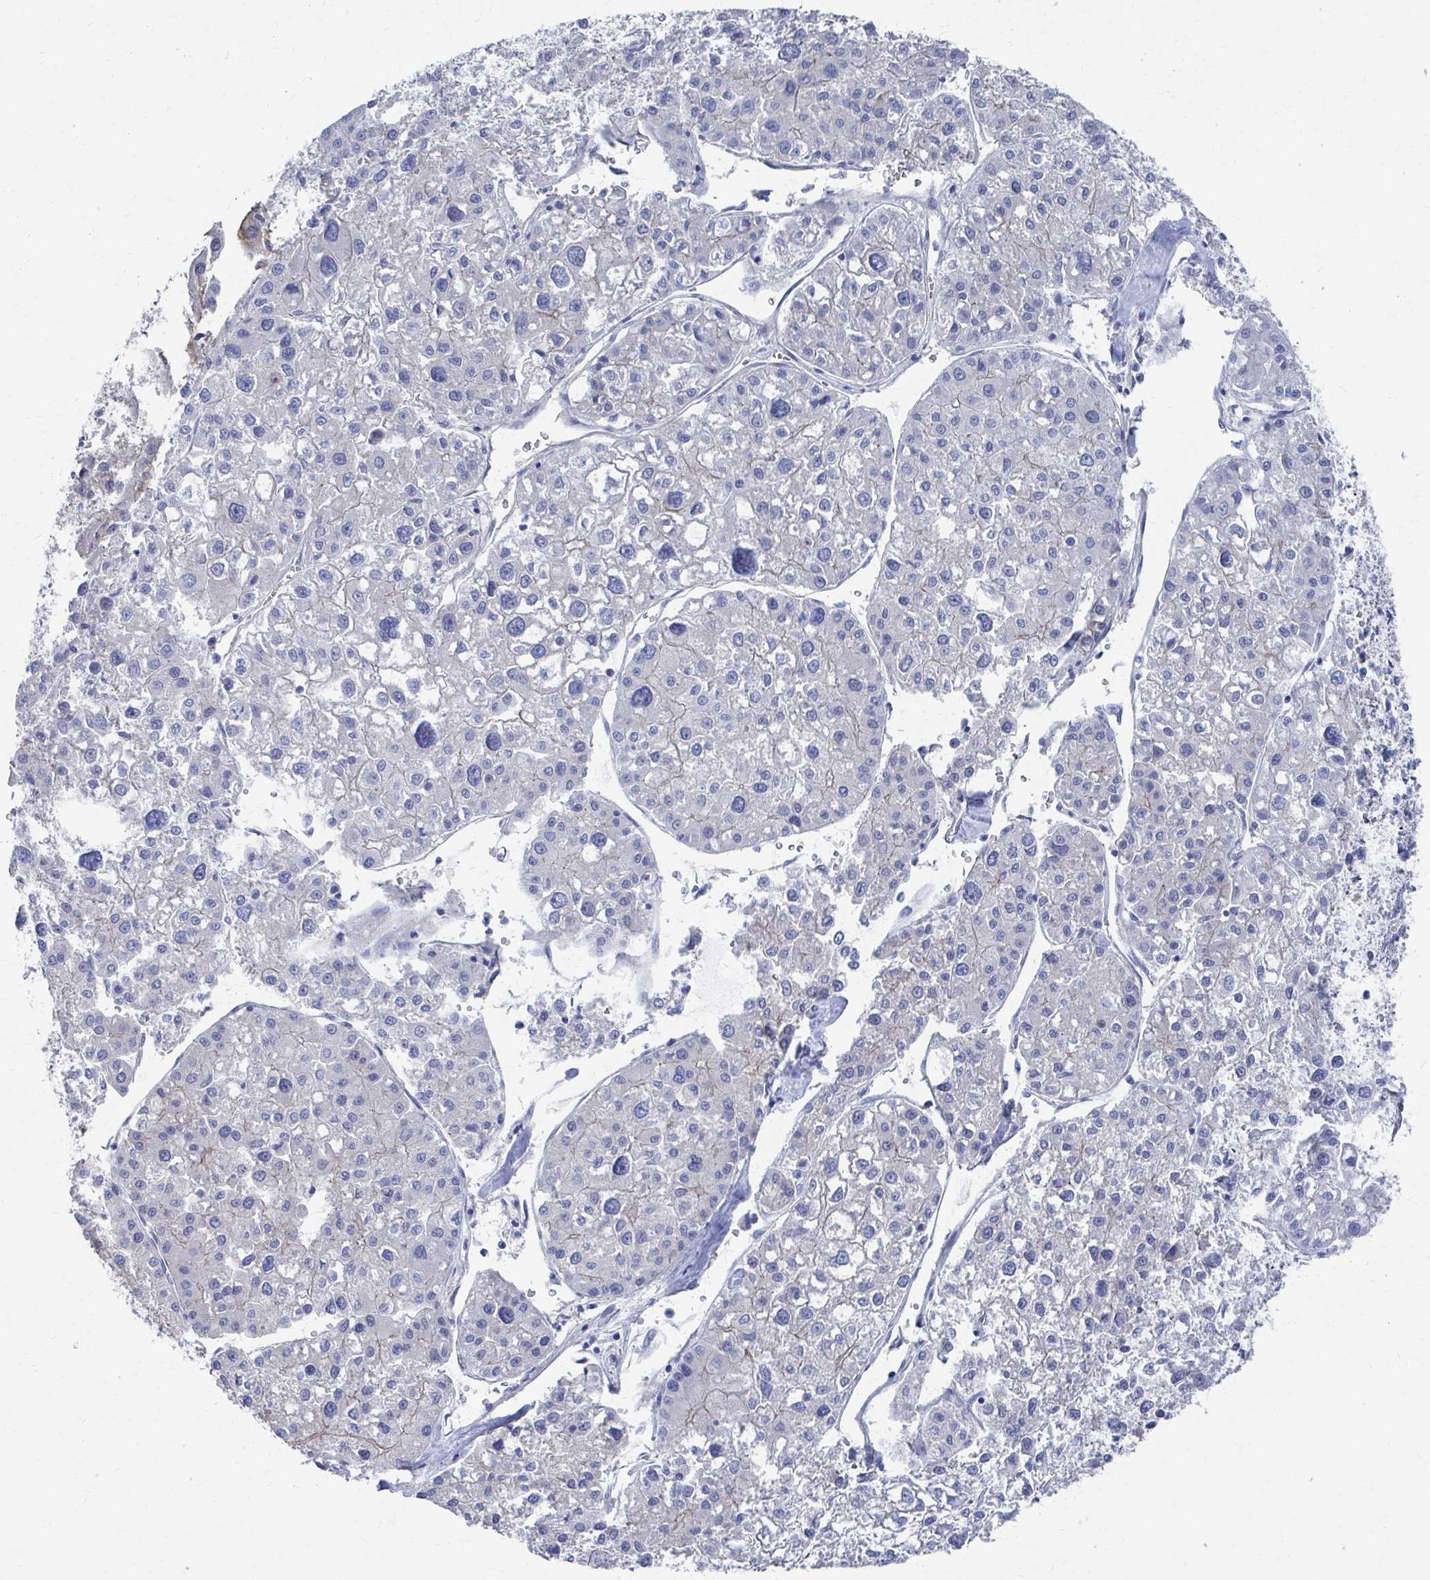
{"staining": {"intensity": "negative", "quantity": "none", "location": "none"}, "tissue": "liver cancer", "cell_type": "Tumor cells", "image_type": "cancer", "snomed": [{"axis": "morphology", "description": "Carcinoma, Hepatocellular, NOS"}, {"axis": "topography", "description": "Liver"}], "caption": "An image of liver cancer (hepatocellular carcinoma) stained for a protein displays no brown staining in tumor cells.", "gene": "PLEKHG7", "patient": {"sex": "male", "age": 73}}